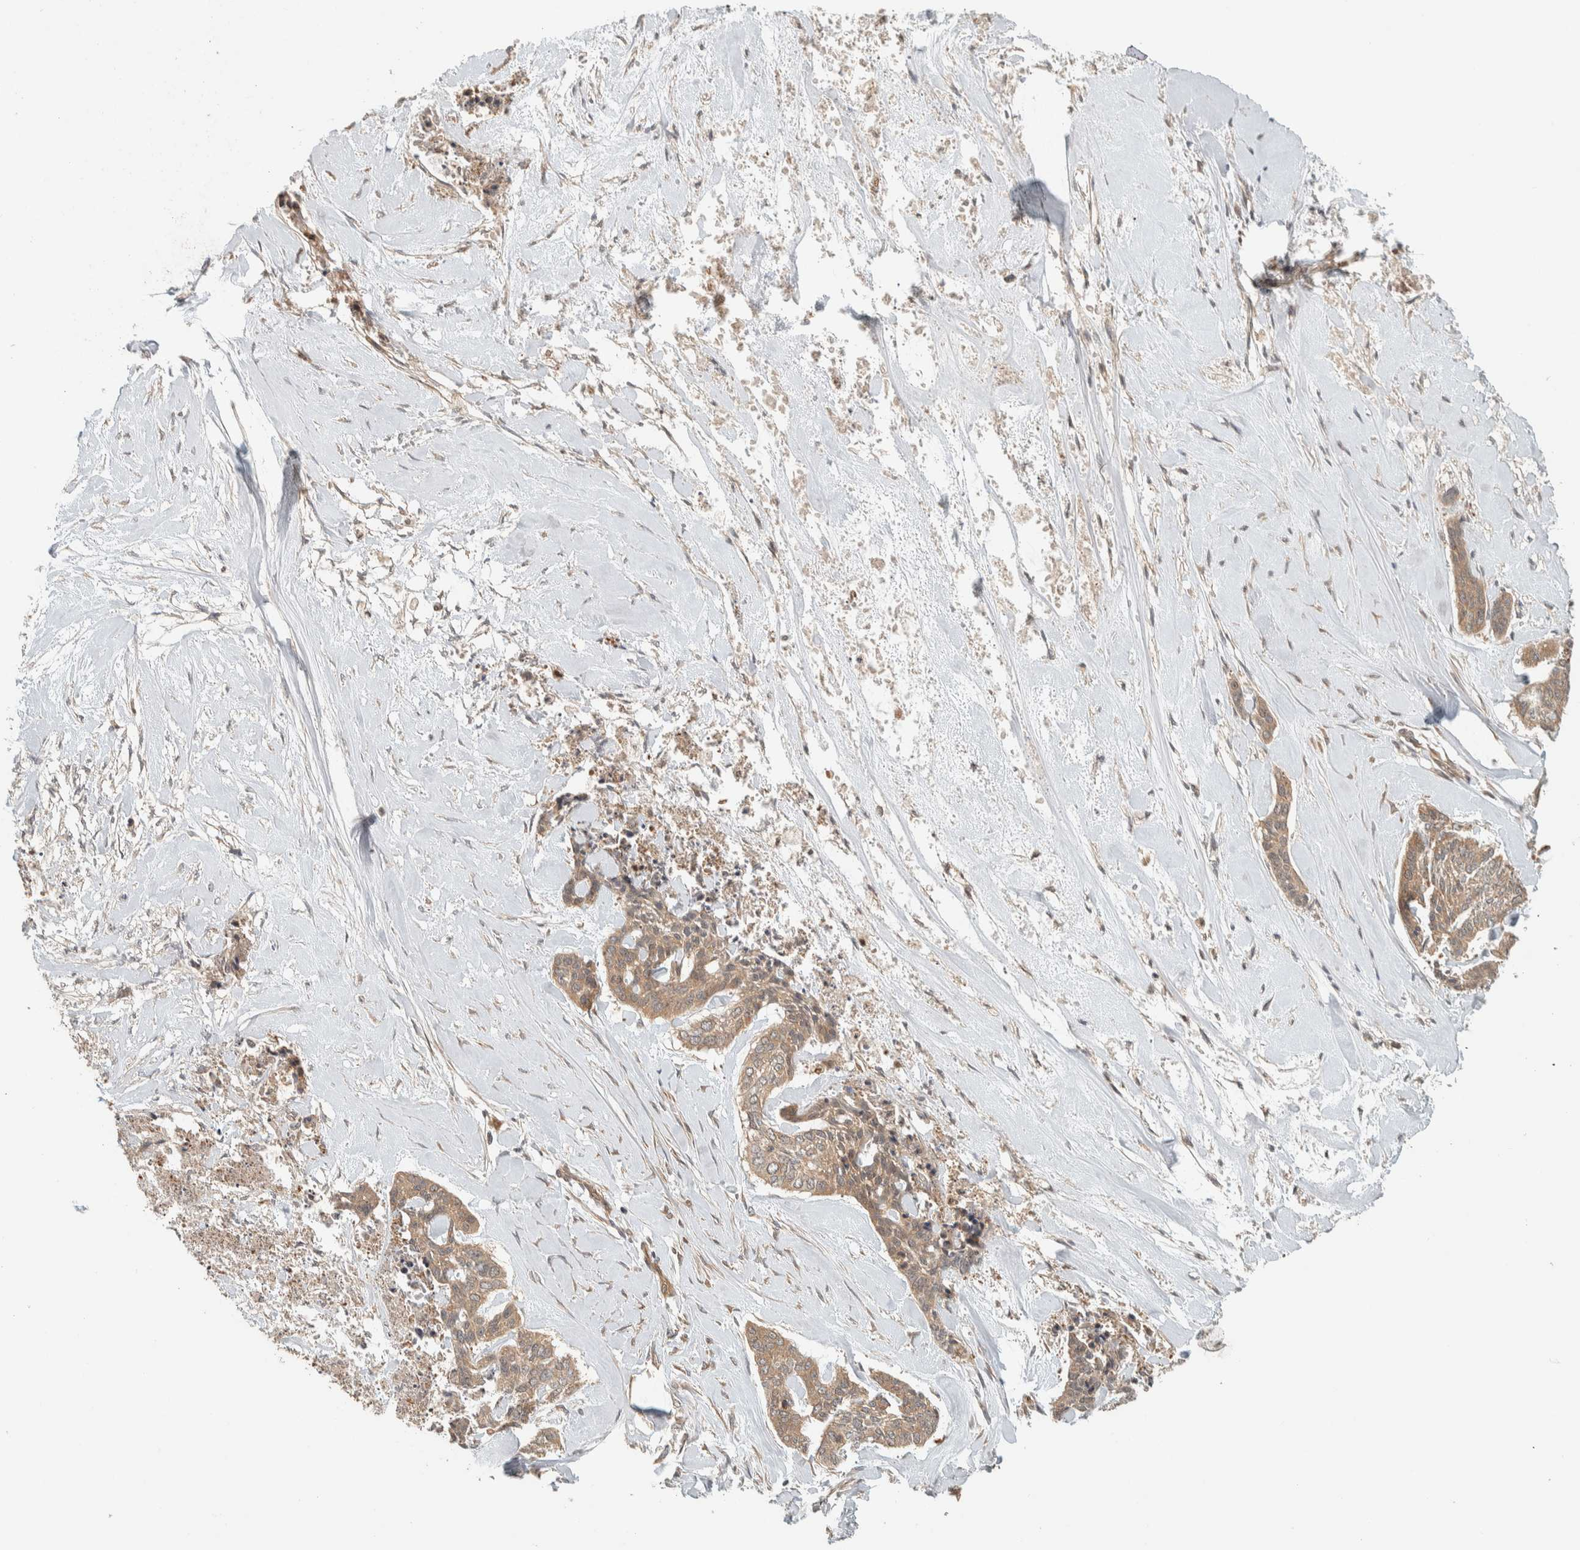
{"staining": {"intensity": "moderate", "quantity": ">75%", "location": "cytoplasmic/membranous"}, "tissue": "skin cancer", "cell_type": "Tumor cells", "image_type": "cancer", "snomed": [{"axis": "morphology", "description": "Basal cell carcinoma"}, {"axis": "topography", "description": "Skin"}], "caption": "Immunohistochemical staining of human skin basal cell carcinoma exhibits moderate cytoplasmic/membranous protein expression in approximately >75% of tumor cells.", "gene": "ADSS2", "patient": {"sex": "female", "age": 64}}